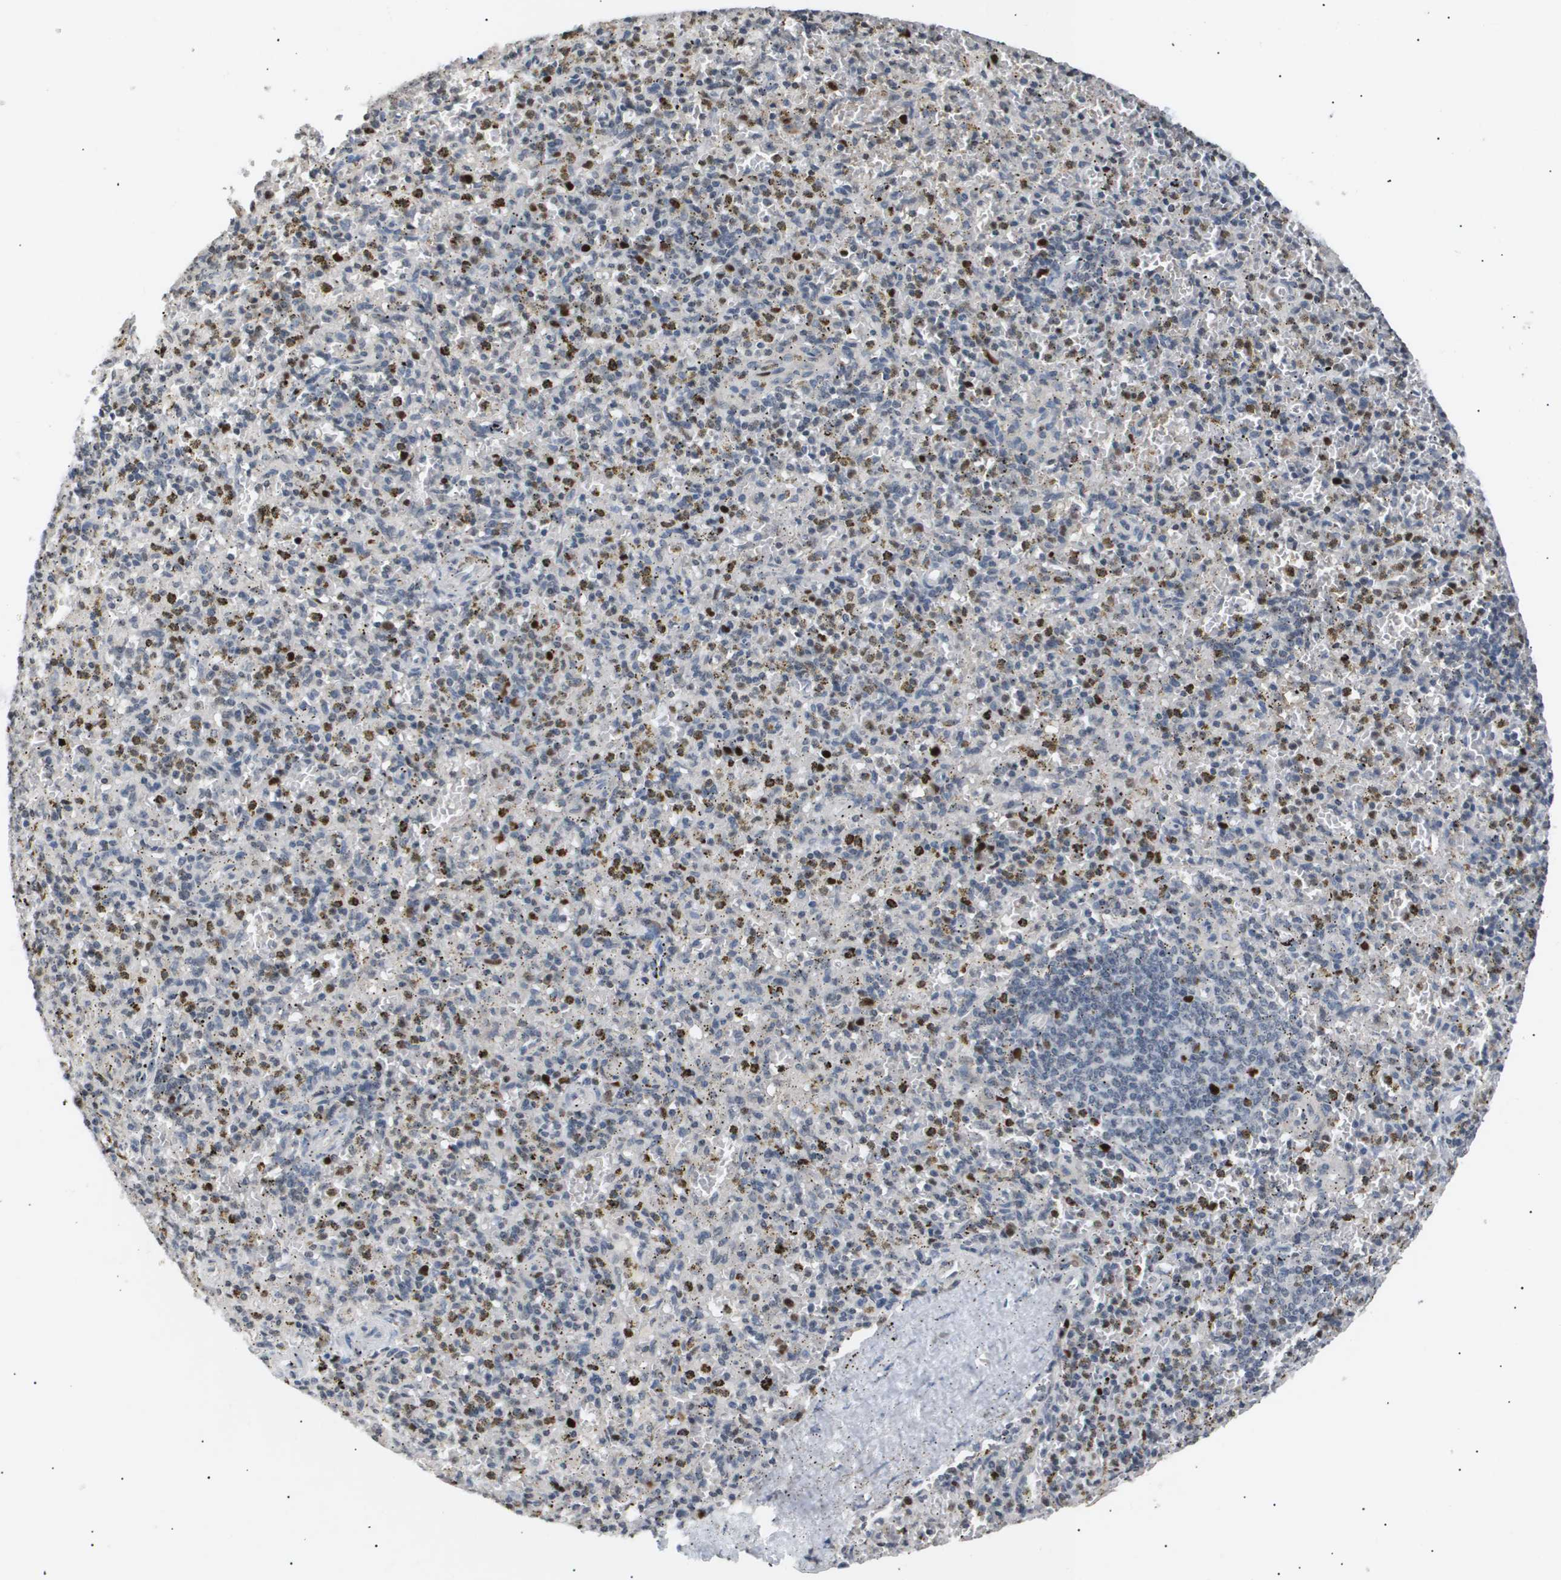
{"staining": {"intensity": "moderate", "quantity": "<25%", "location": "nuclear"}, "tissue": "spleen", "cell_type": "Cells in red pulp", "image_type": "normal", "snomed": [{"axis": "morphology", "description": "Normal tissue, NOS"}, {"axis": "topography", "description": "Spleen"}], "caption": "There is low levels of moderate nuclear expression in cells in red pulp of normal spleen, as demonstrated by immunohistochemical staining (brown color).", "gene": "ANAPC2", "patient": {"sex": "male", "age": 72}}